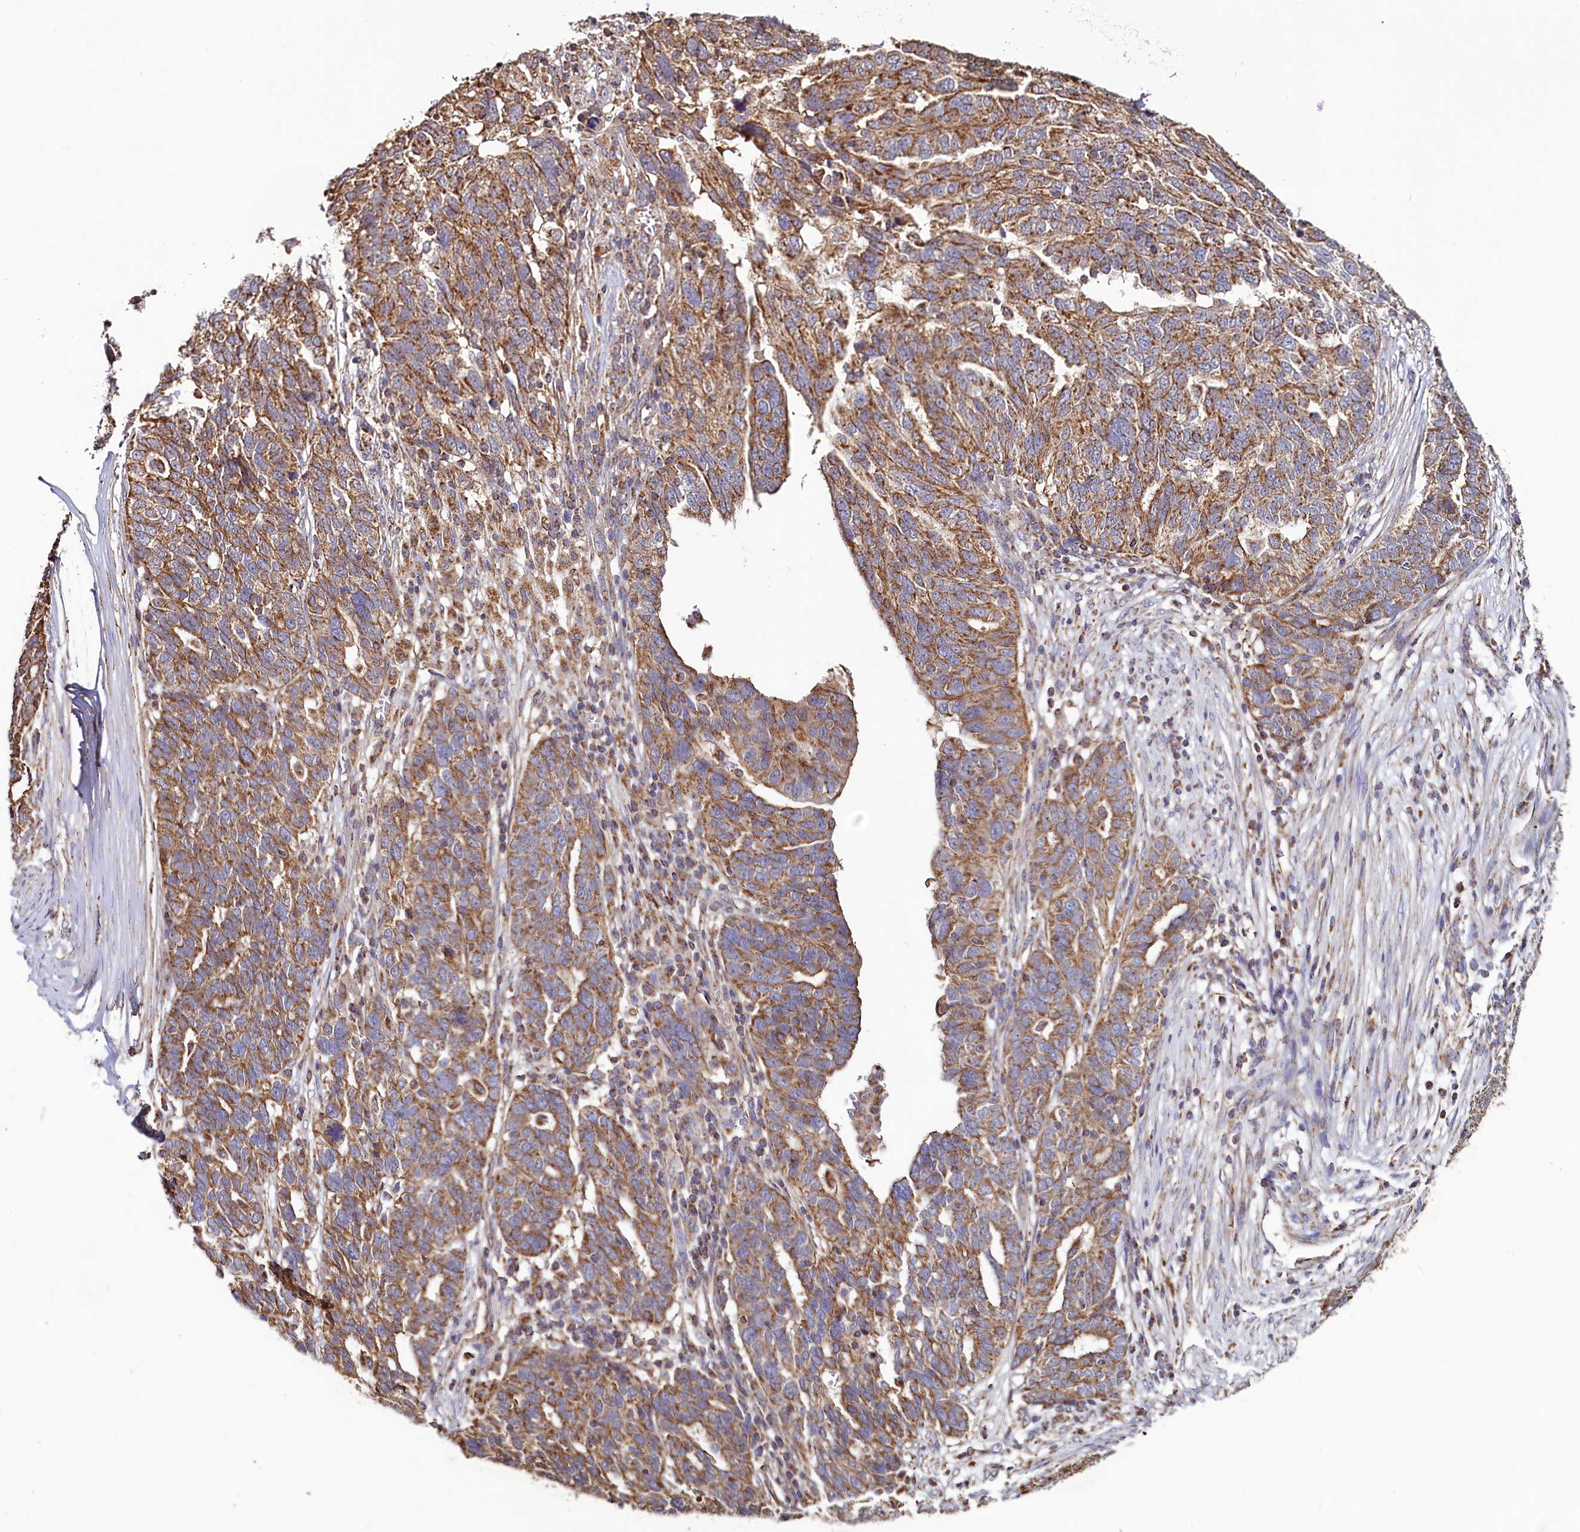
{"staining": {"intensity": "strong", "quantity": ">75%", "location": "cytoplasmic/membranous"}, "tissue": "ovarian cancer", "cell_type": "Tumor cells", "image_type": "cancer", "snomed": [{"axis": "morphology", "description": "Cystadenocarcinoma, serous, NOS"}, {"axis": "topography", "description": "Ovary"}], "caption": "Brown immunohistochemical staining in human ovarian cancer (serous cystadenocarcinoma) displays strong cytoplasmic/membranous expression in about >75% of tumor cells. (Brightfield microscopy of DAB IHC at high magnification).", "gene": "NUDT15", "patient": {"sex": "female", "age": 59}}